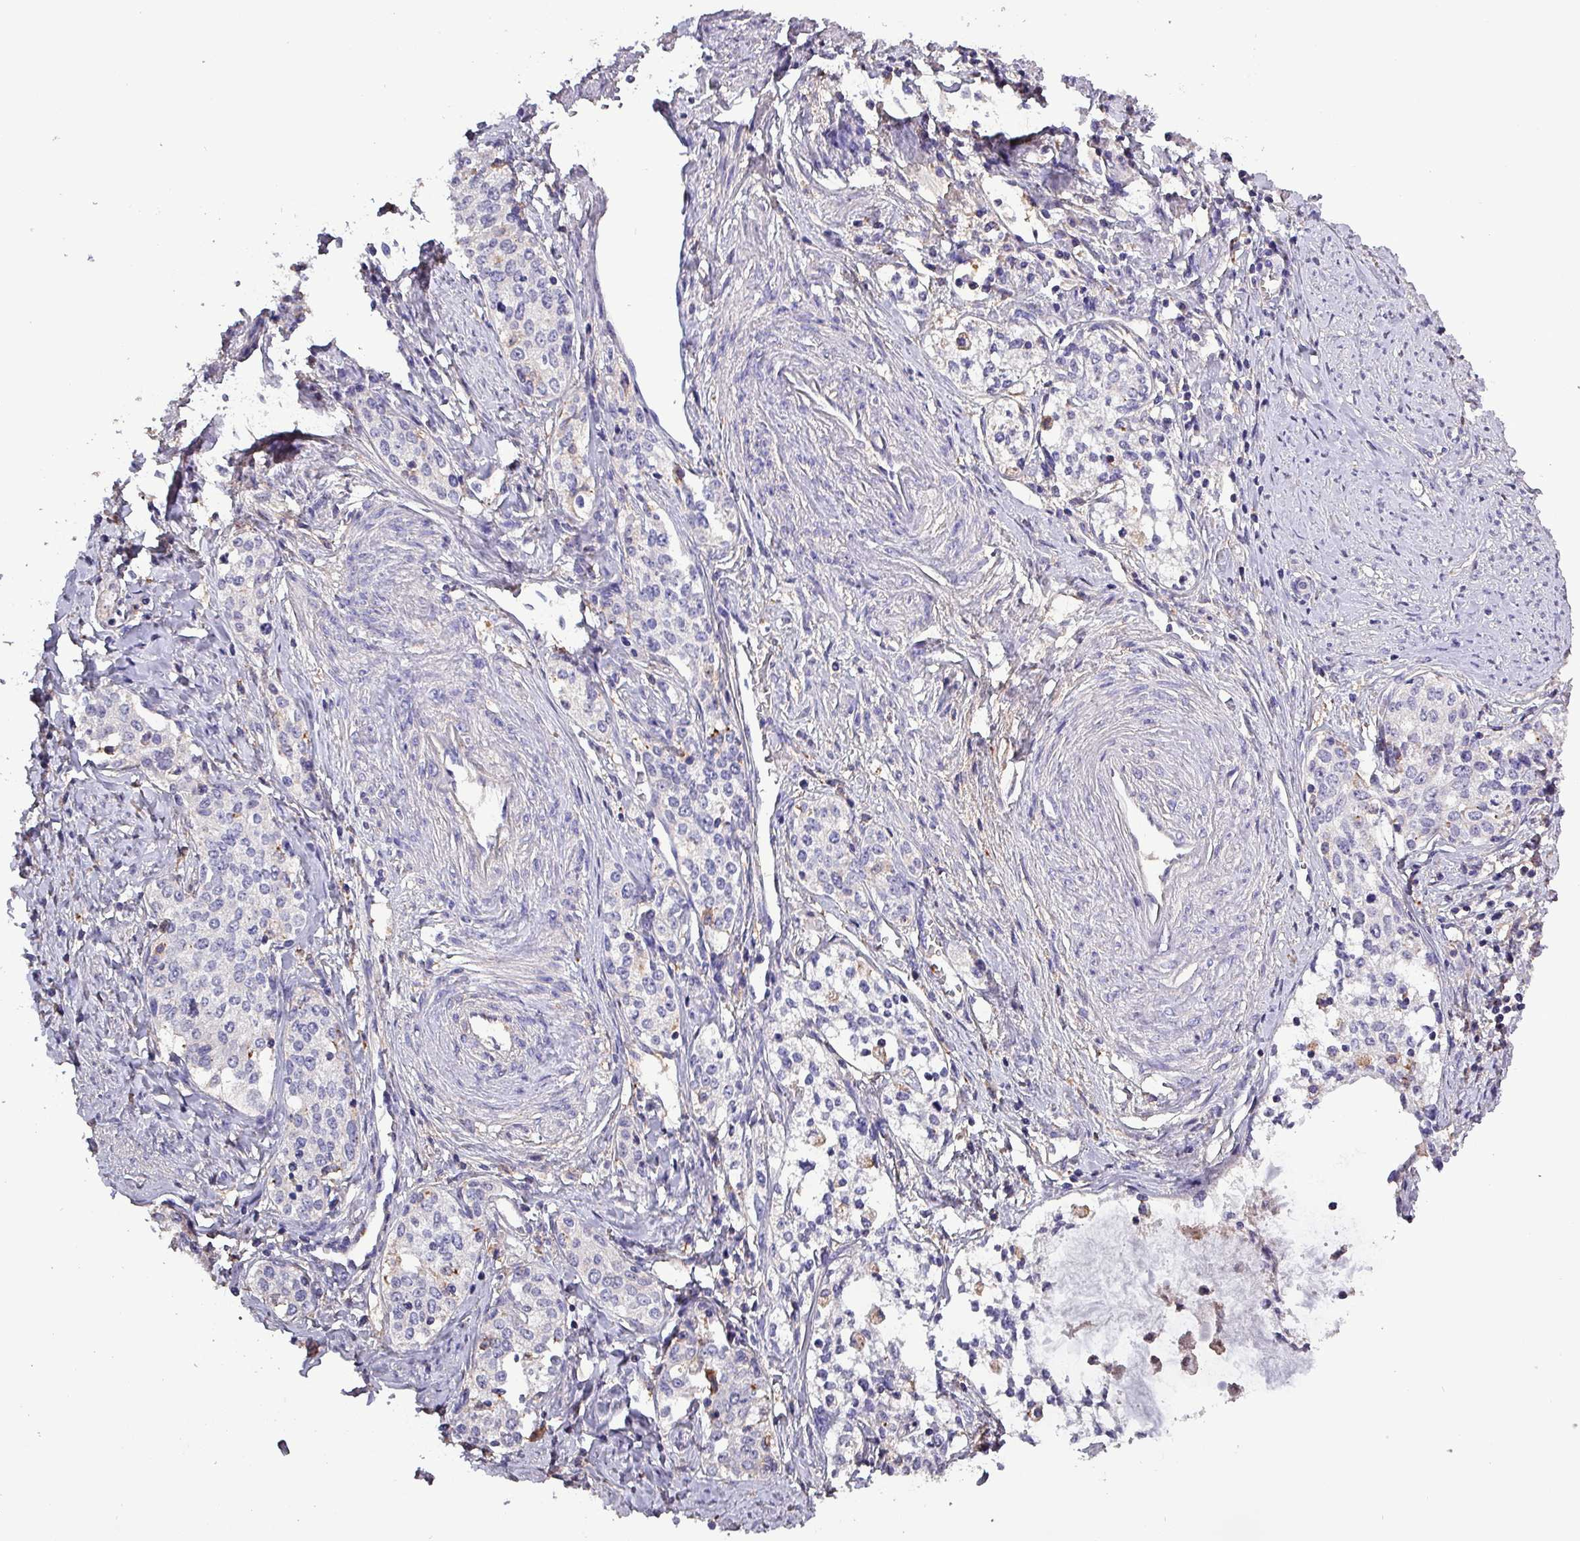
{"staining": {"intensity": "negative", "quantity": "none", "location": "none"}, "tissue": "cervical cancer", "cell_type": "Tumor cells", "image_type": "cancer", "snomed": [{"axis": "morphology", "description": "Squamous cell carcinoma, NOS"}, {"axis": "morphology", "description": "Adenocarcinoma, NOS"}, {"axis": "topography", "description": "Cervix"}], "caption": "A photomicrograph of human squamous cell carcinoma (cervical) is negative for staining in tumor cells.", "gene": "HTRA4", "patient": {"sex": "female", "age": 52}}